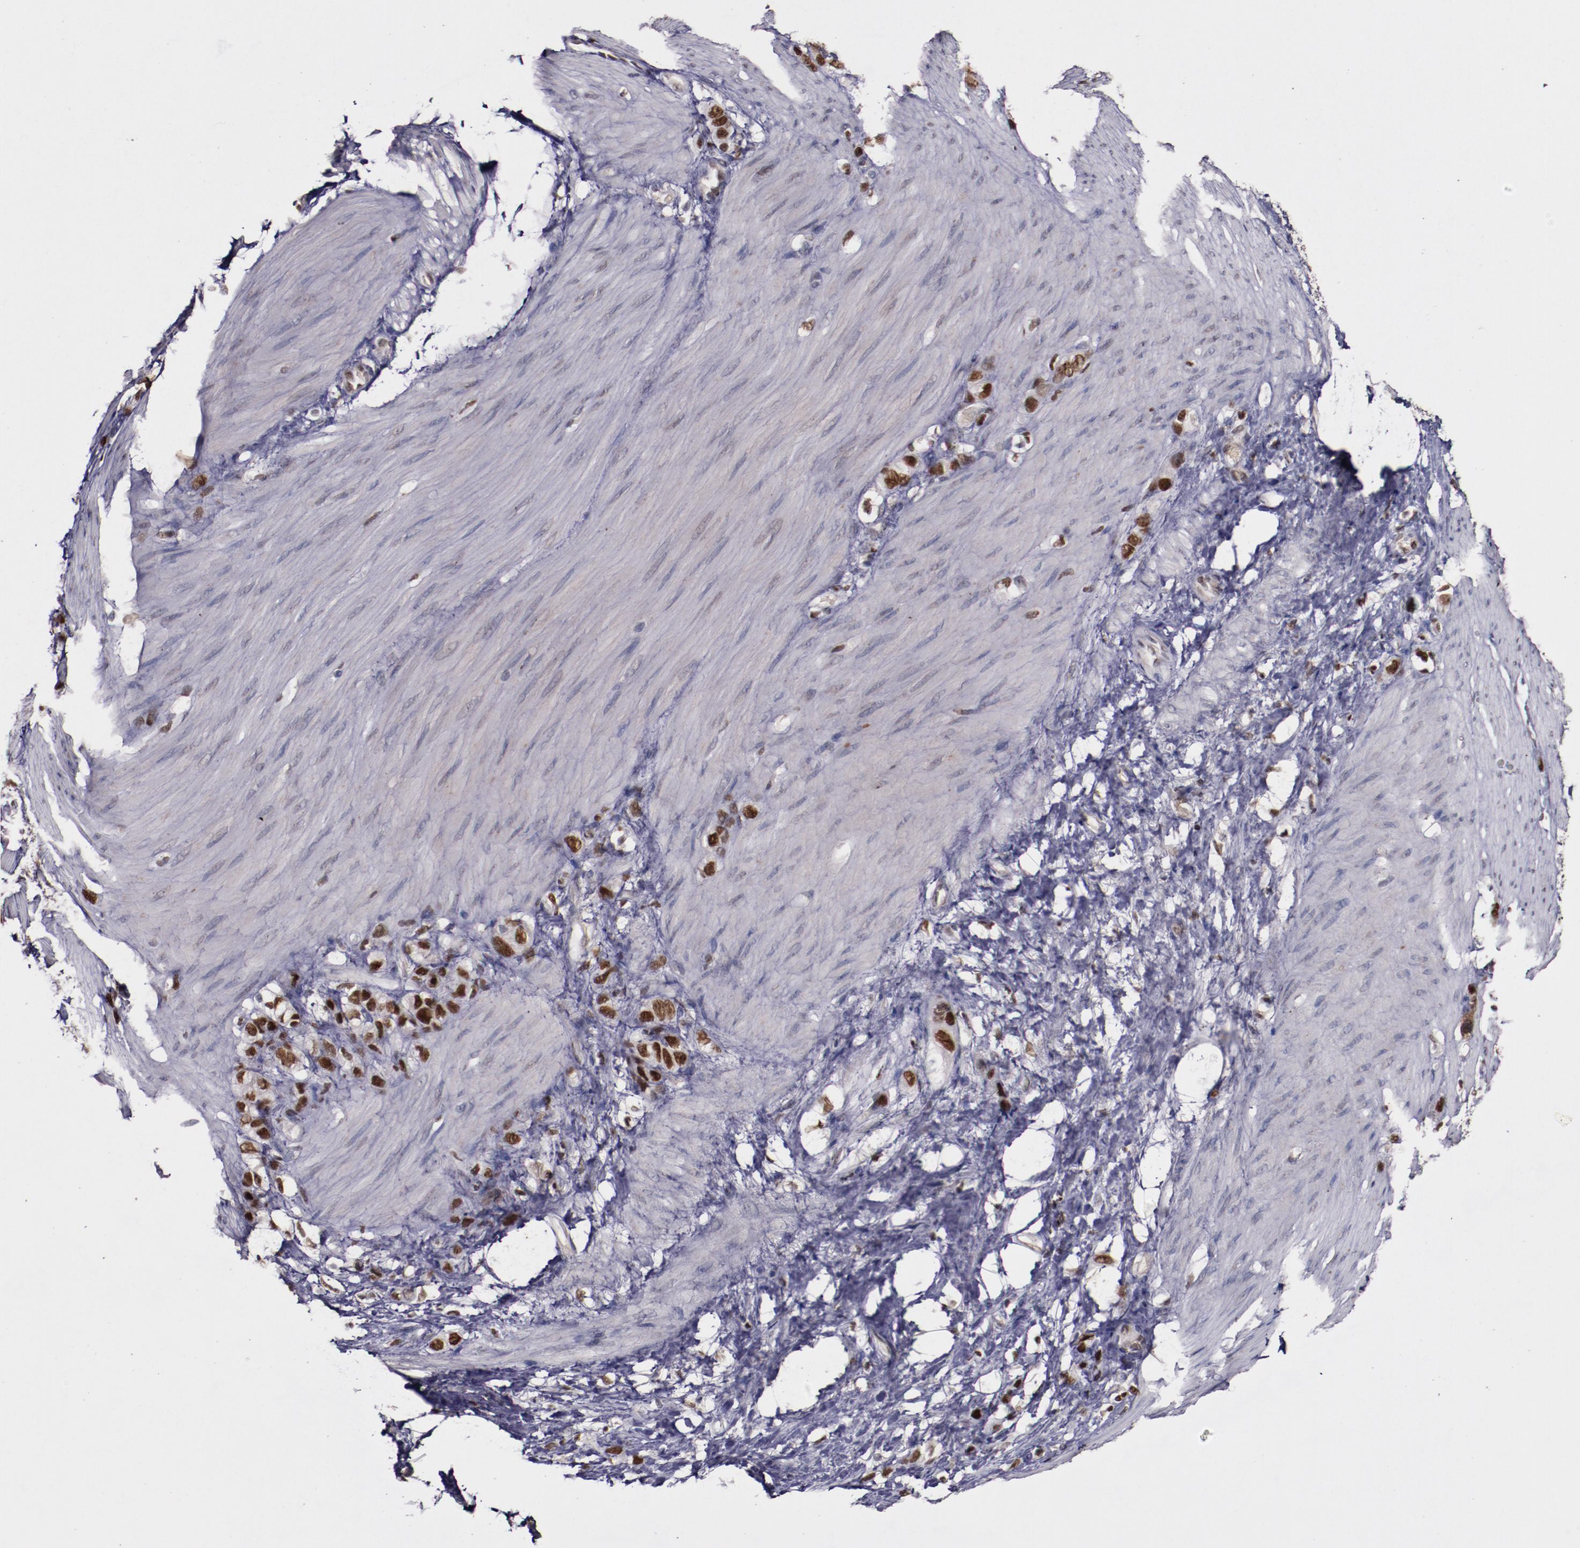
{"staining": {"intensity": "strong", "quantity": ">75%", "location": "nuclear"}, "tissue": "stomach cancer", "cell_type": "Tumor cells", "image_type": "cancer", "snomed": [{"axis": "morphology", "description": "Normal tissue, NOS"}, {"axis": "morphology", "description": "Adenocarcinoma, NOS"}, {"axis": "morphology", "description": "Adenocarcinoma, High grade"}, {"axis": "topography", "description": "Stomach, upper"}, {"axis": "topography", "description": "Stomach"}], "caption": "Human high-grade adenocarcinoma (stomach) stained for a protein (brown) displays strong nuclear positive expression in approximately >75% of tumor cells.", "gene": "CHEK2", "patient": {"sex": "female", "age": 65}}